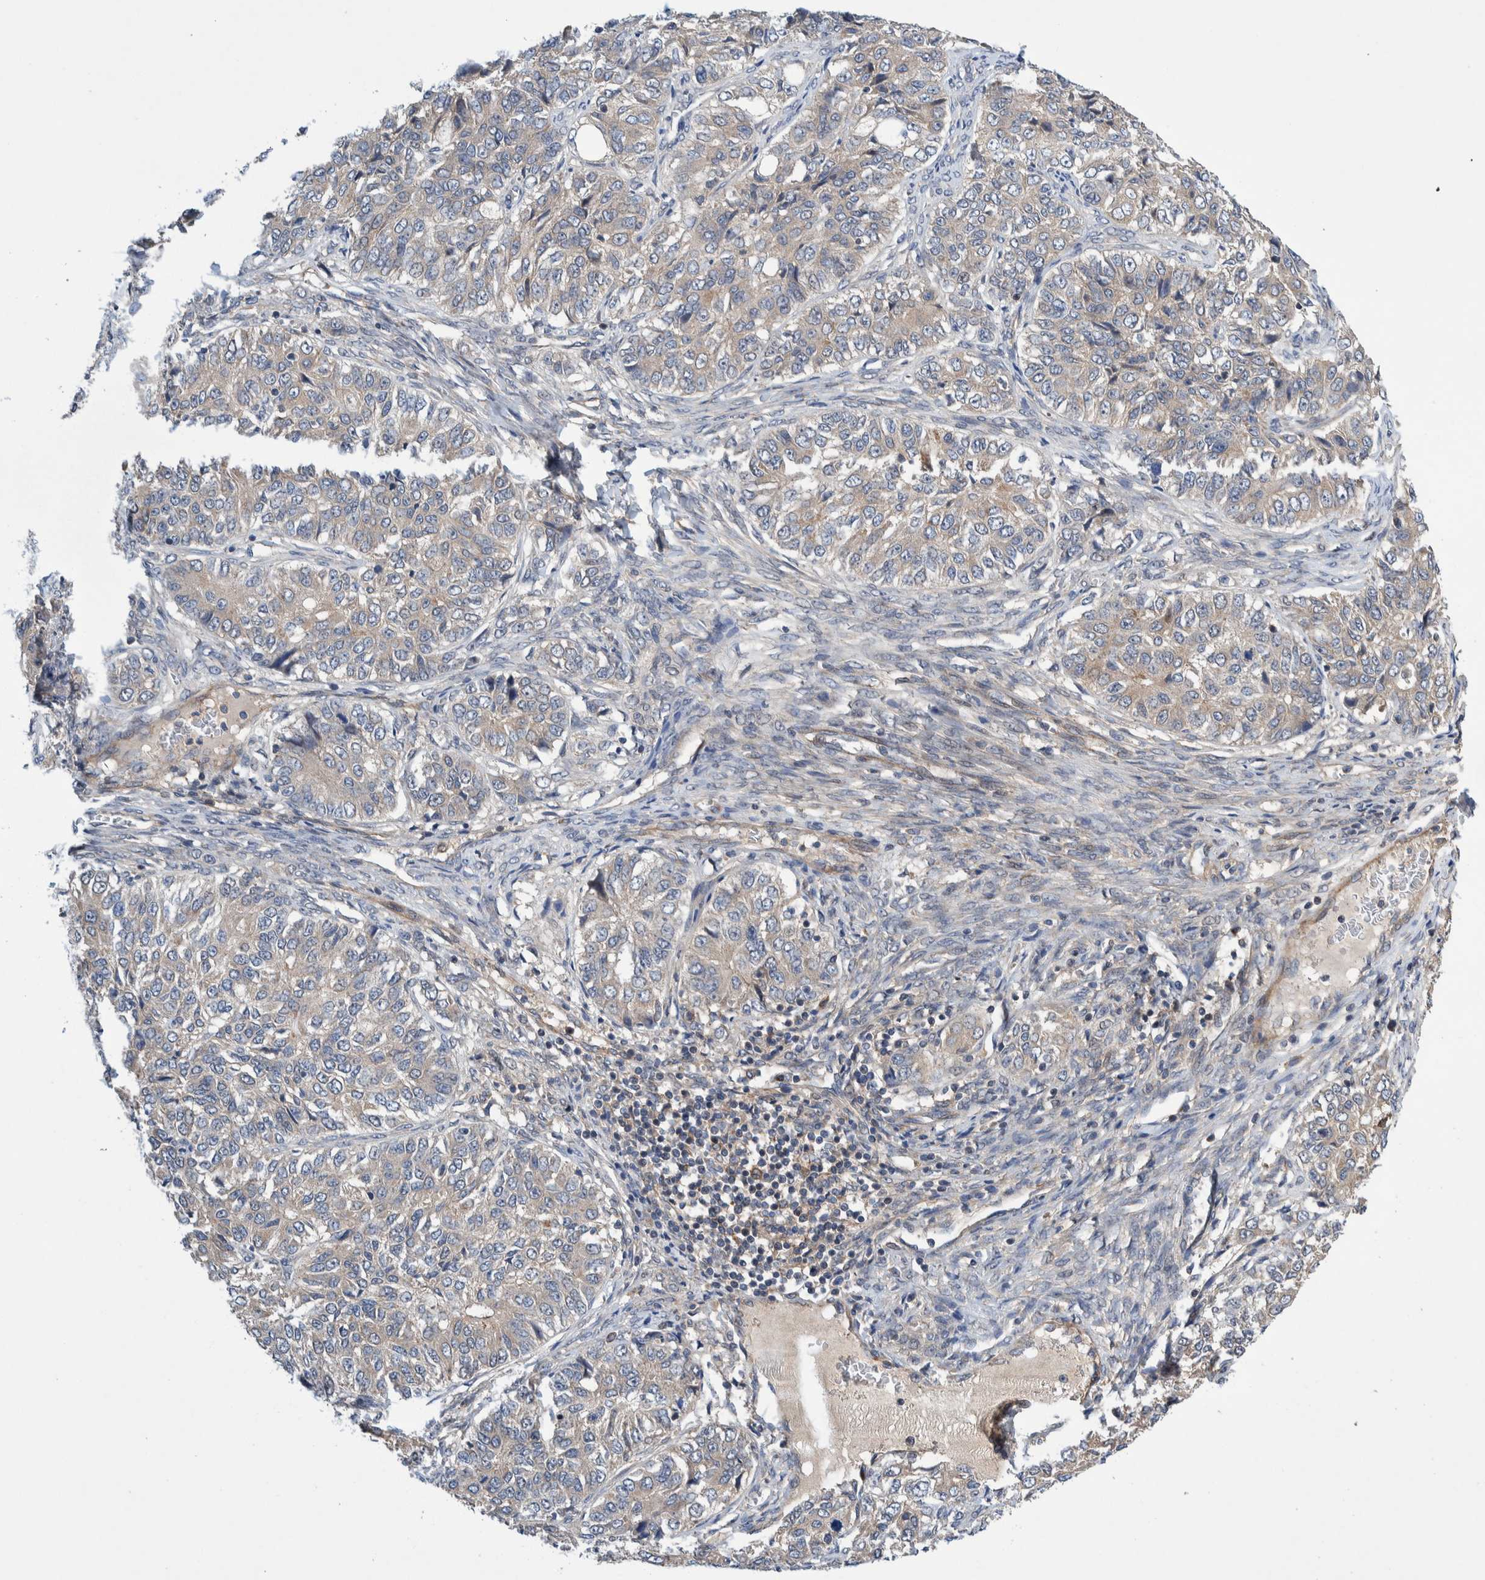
{"staining": {"intensity": "negative", "quantity": "none", "location": "none"}, "tissue": "ovarian cancer", "cell_type": "Tumor cells", "image_type": "cancer", "snomed": [{"axis": "morphology", "description": "Carcinoma, endometroid"}, {"axis": "topography", "description": "Ovary"}], "caption": "This is an immunohistochemistry histopathology image of human ovarian cancer (endometroid carcinoma). There is no expression in tumor cells.", "gene": "PIK3R6", "patient": {"sex": "female", "age": 51}}